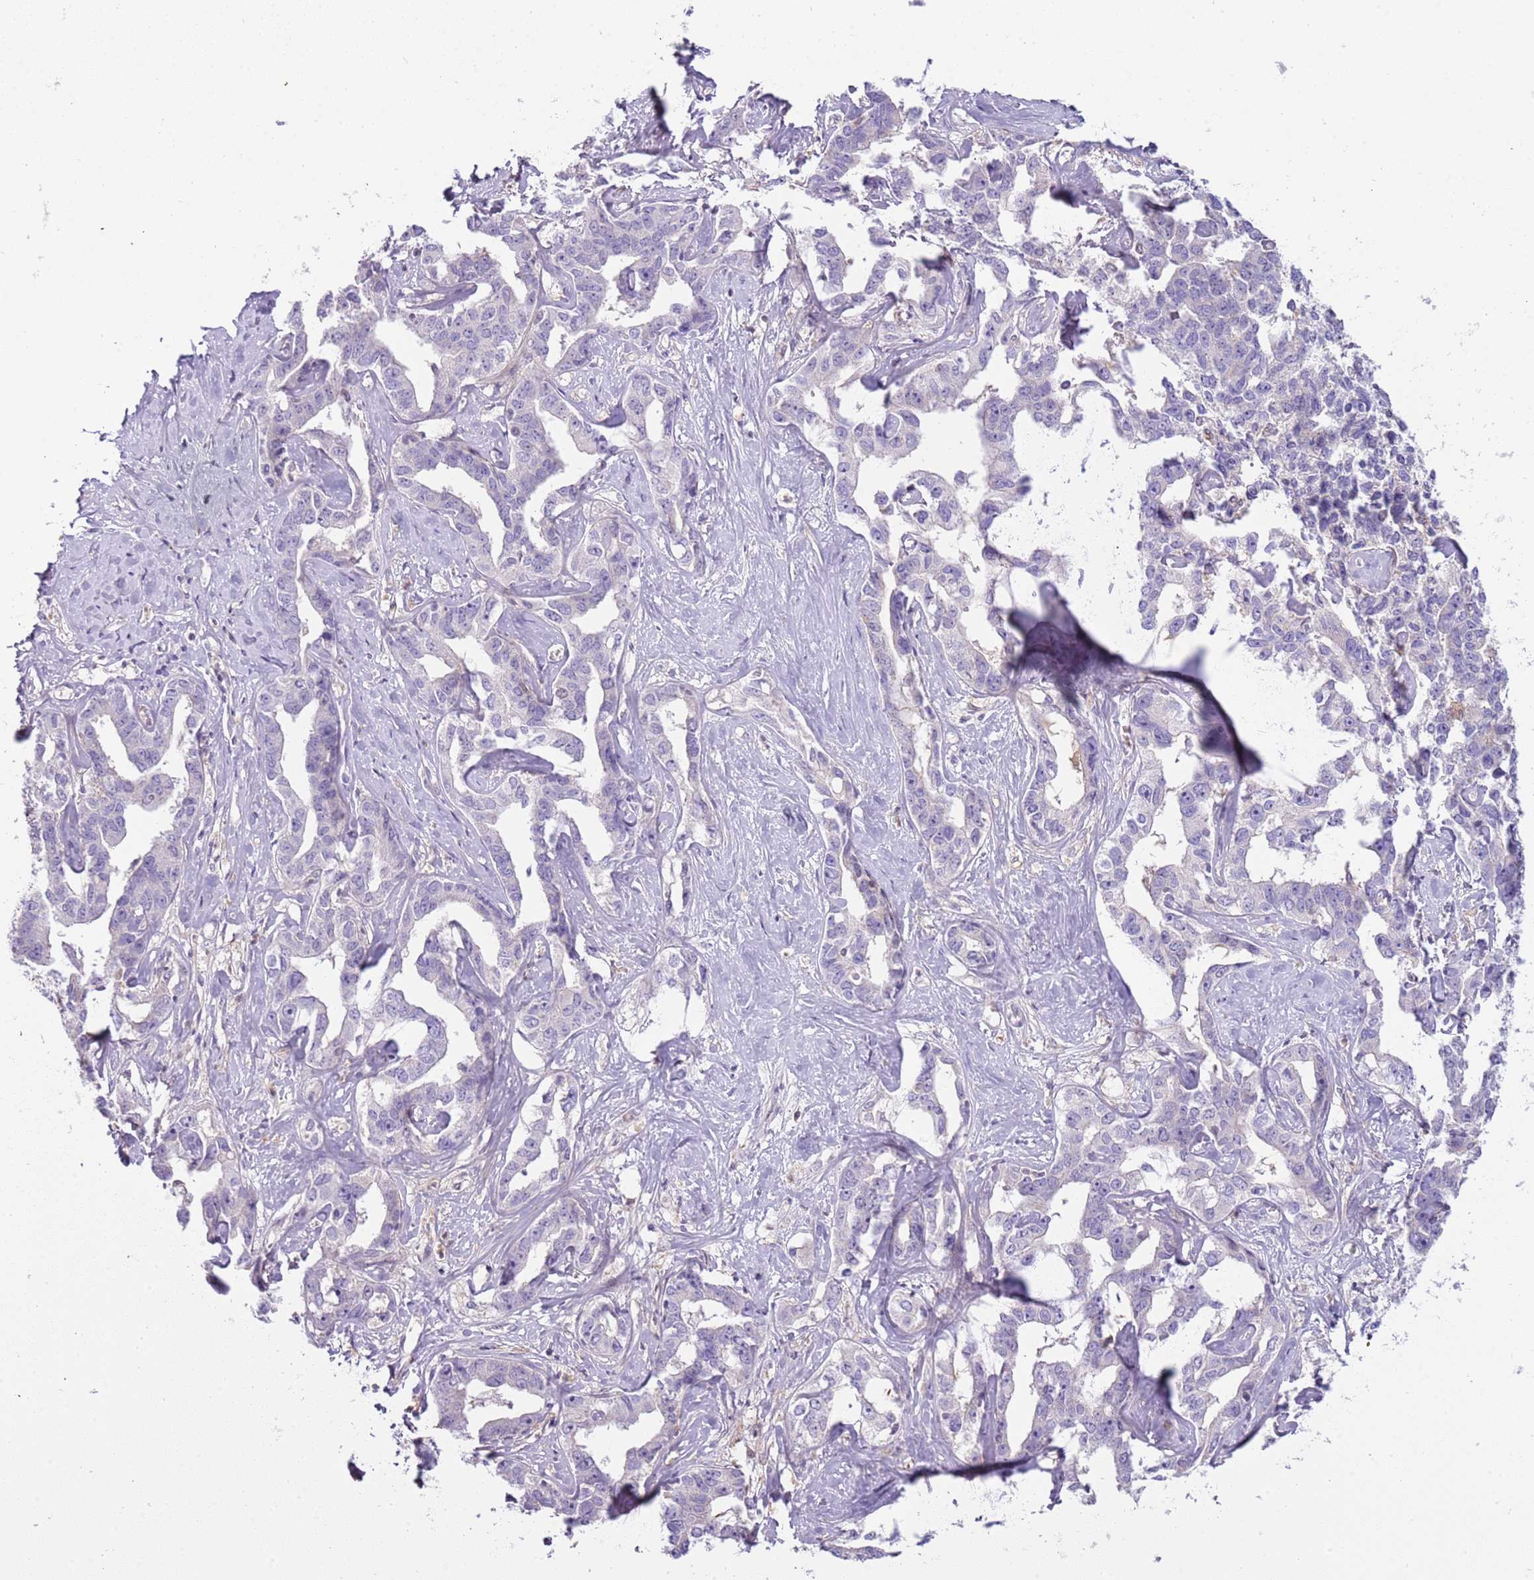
{"staining": {"intensity": "negative", "quantity": "none", "location": "none"}, "tissue": "liver cancer", "cell_type": "Tumor cells", "image_type": "cancer", "snomed": [{"axis": "morphology", "description": "Cholangiocarcinoma"}, {"axis": "topography", "description": "Liver"}], "caption": "IHC of human liver cholangiocarcinoma displays no expression in tumor cells.", "gene": "ARHGAP5", "patient": {"sex": "male", "age": 59}}